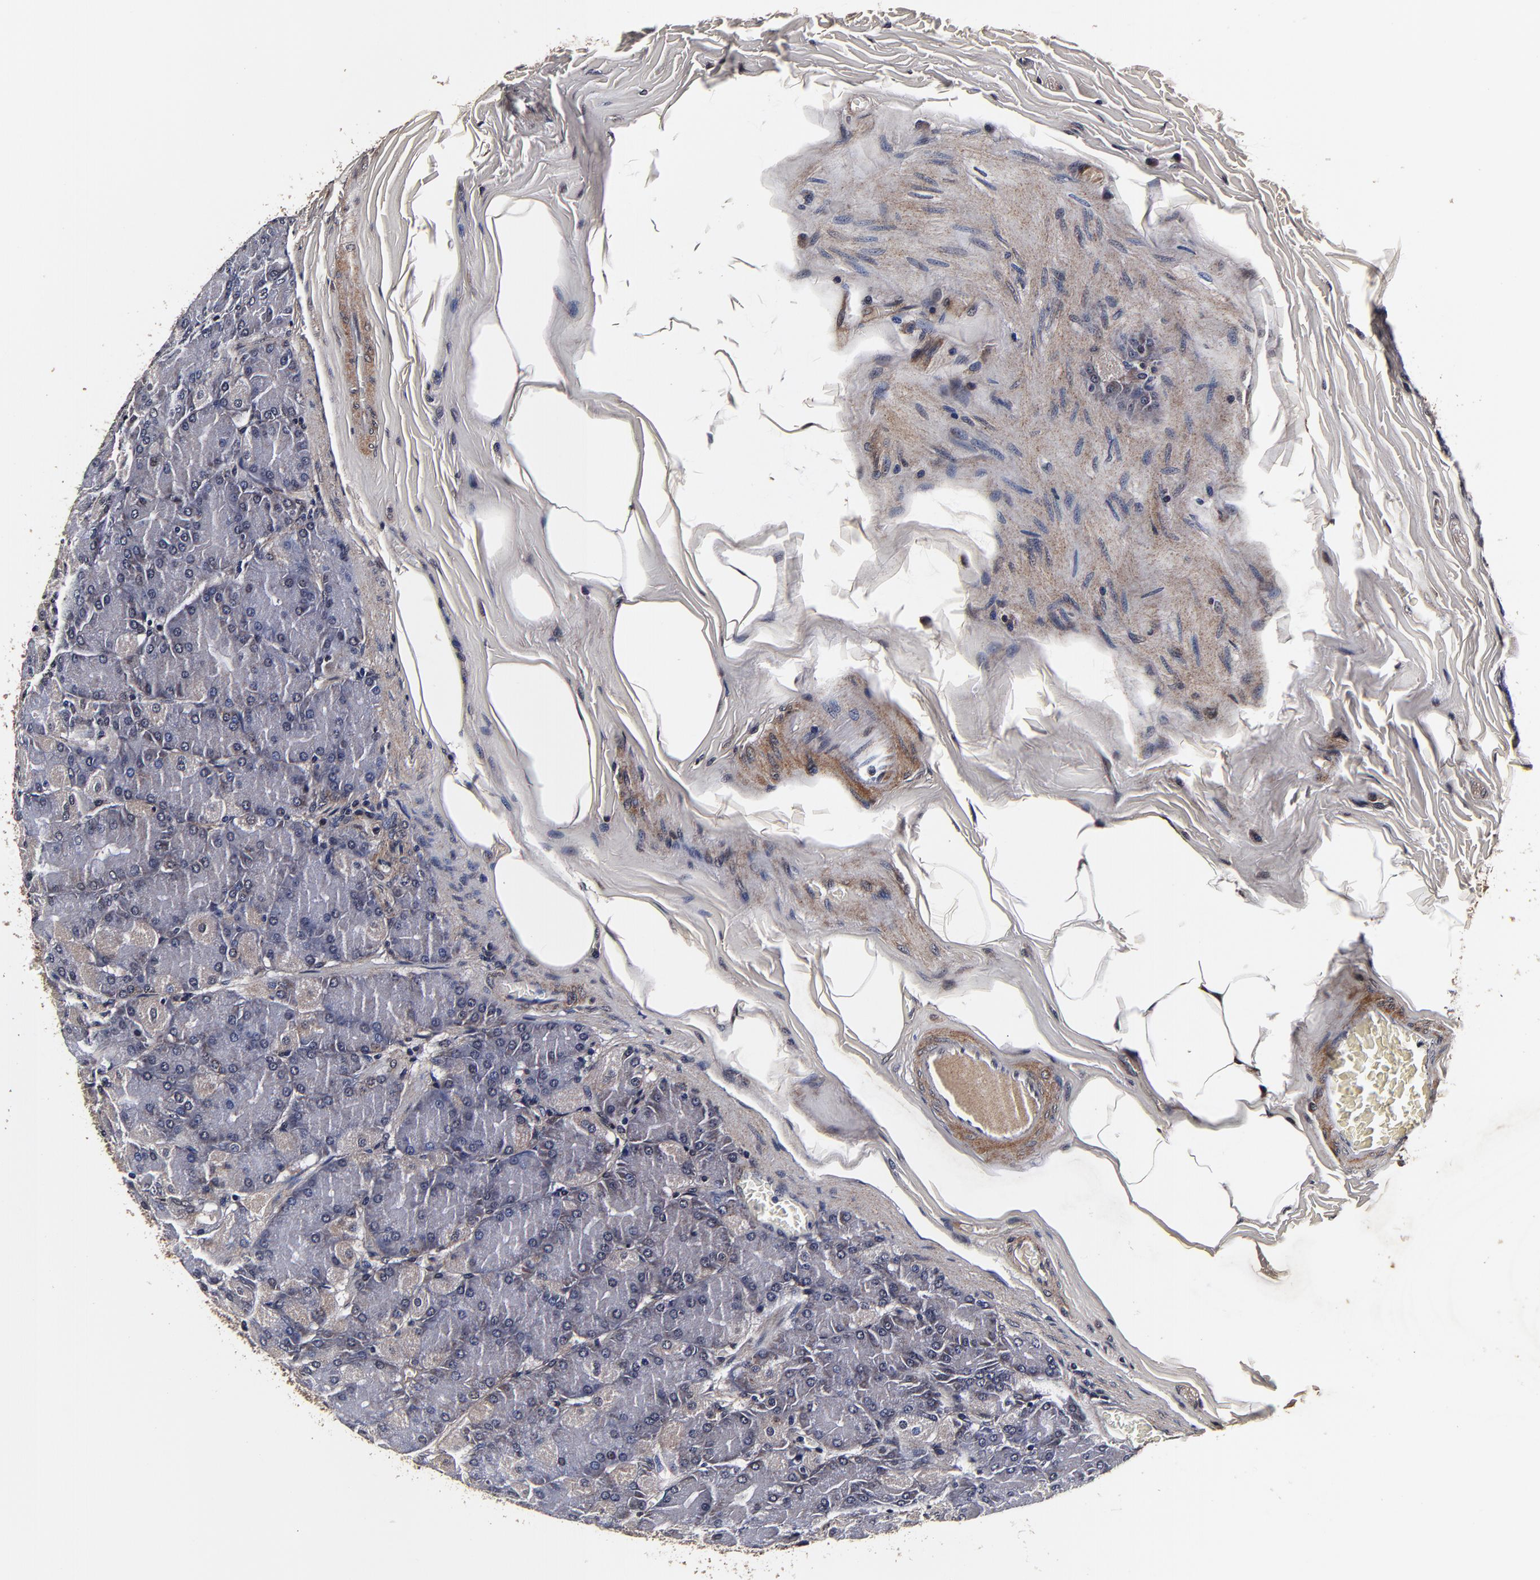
{"staining": {"intensity": "strong", "quantity": "<25%", "location": "cytoplasmic/membranous"}, "tissue": "stomach", "cell_type": "Glandular cells", "image_type": "normal", "snomed": [{"axis": "morphology", "description": "Normal tissue, NOS"}, {"axis": "topography", "description": "Stomach, upper"}], "caption": "A medium amount of strong cytoplasmic/membranous staining is identified in approximately <25% of glandular cells in normal stomach.", "gene": "MMP15", "patient": {"sex": "female", "age": 56}}